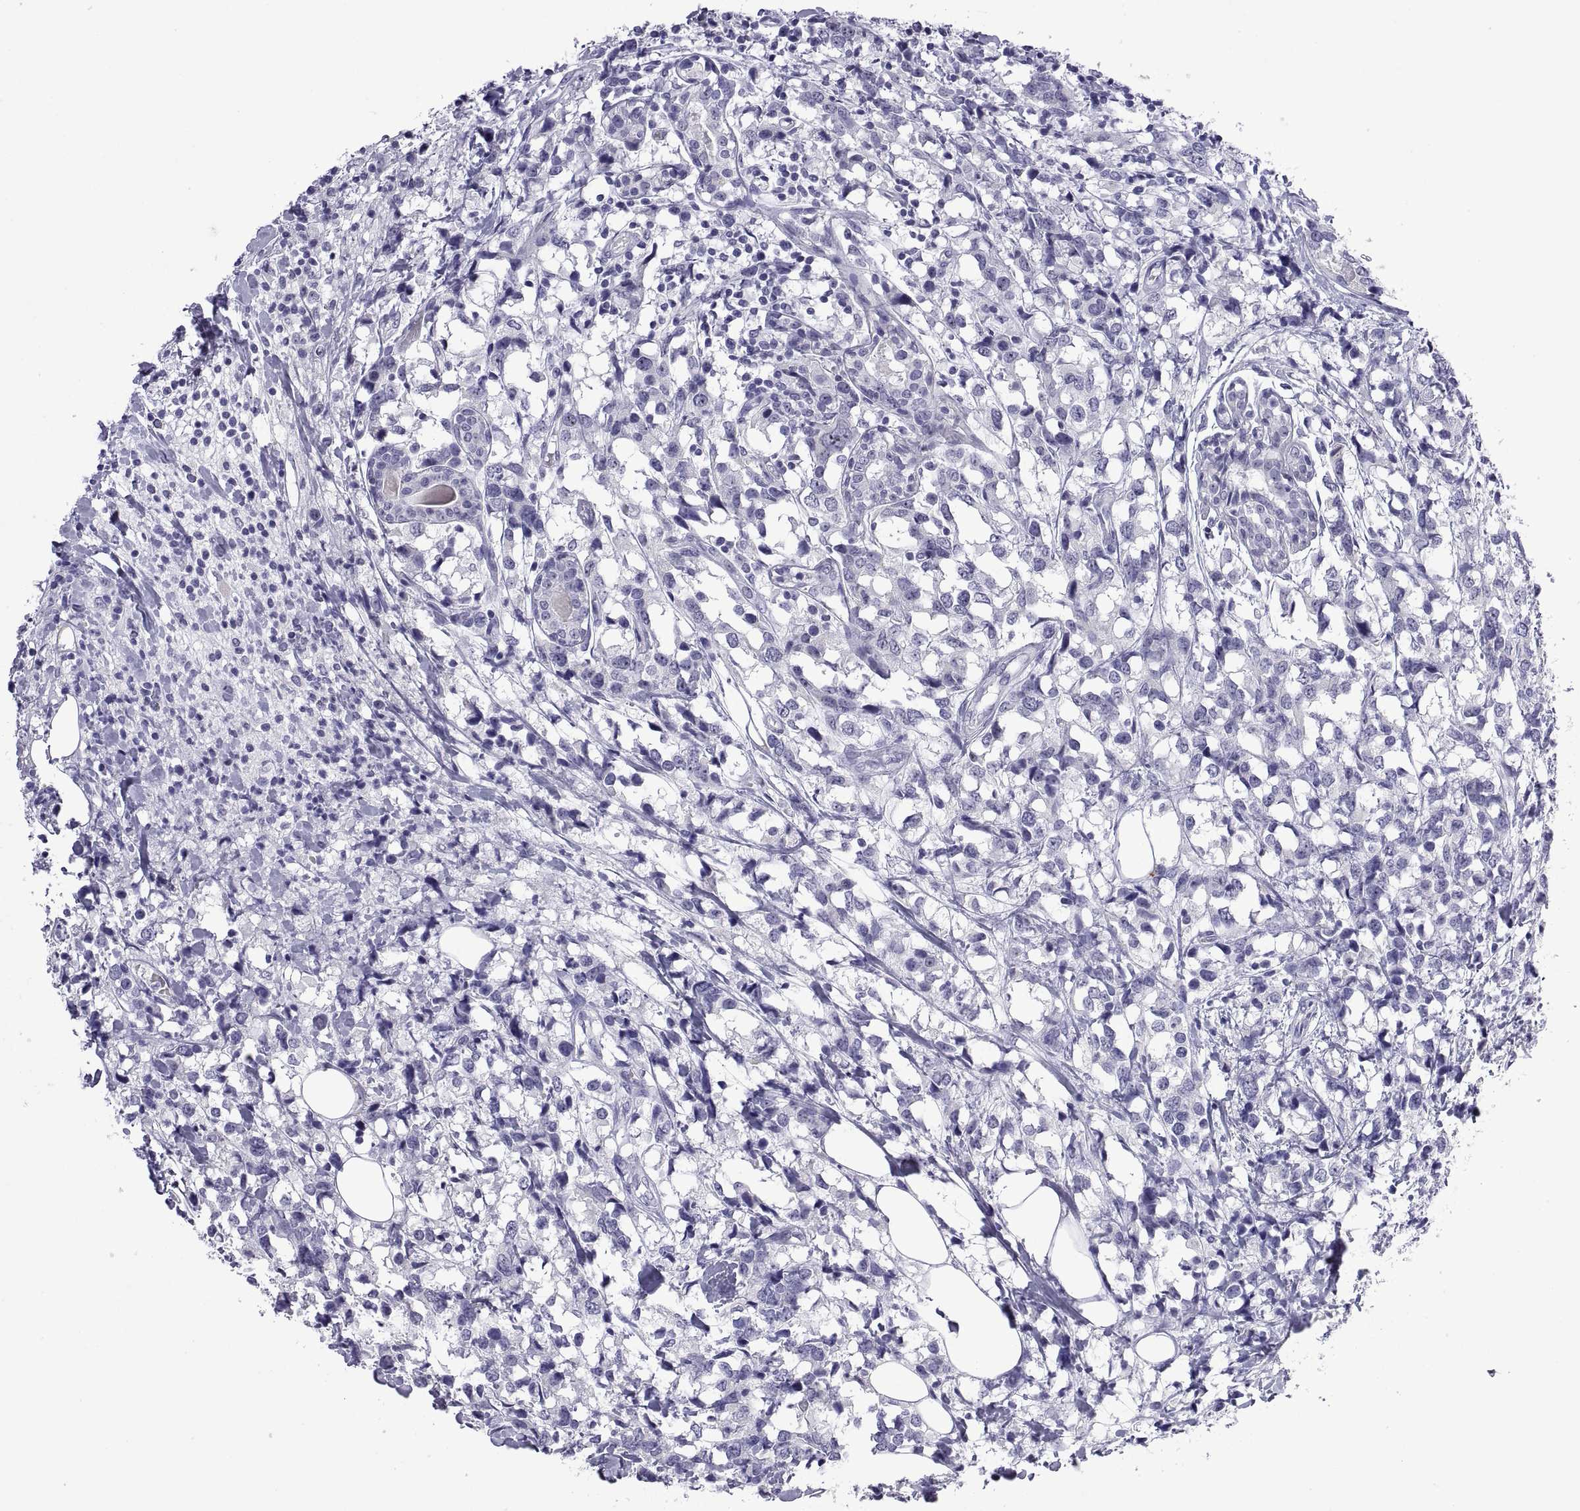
{"staining": {"intensity": "negative", "quantity": "none", "location": "none"}, "tissue": "breast cancer", "cell_type": "Tumor cells", "image_type": "cancer", "snomed": [{"axis": "morphology", "description": "Lobular carcinoma"}, {"axis": "topography", "description": "Breast"}], "caption": "A histopathology image of human lobular carcinoma (breast) is negative for staining in tumor cells. (DAB (3,3'-diaminobenzidine) immunohistochemistry, high magnification).", "gene": "VSX2", "patient": {"sex": "female", "age": 59}}